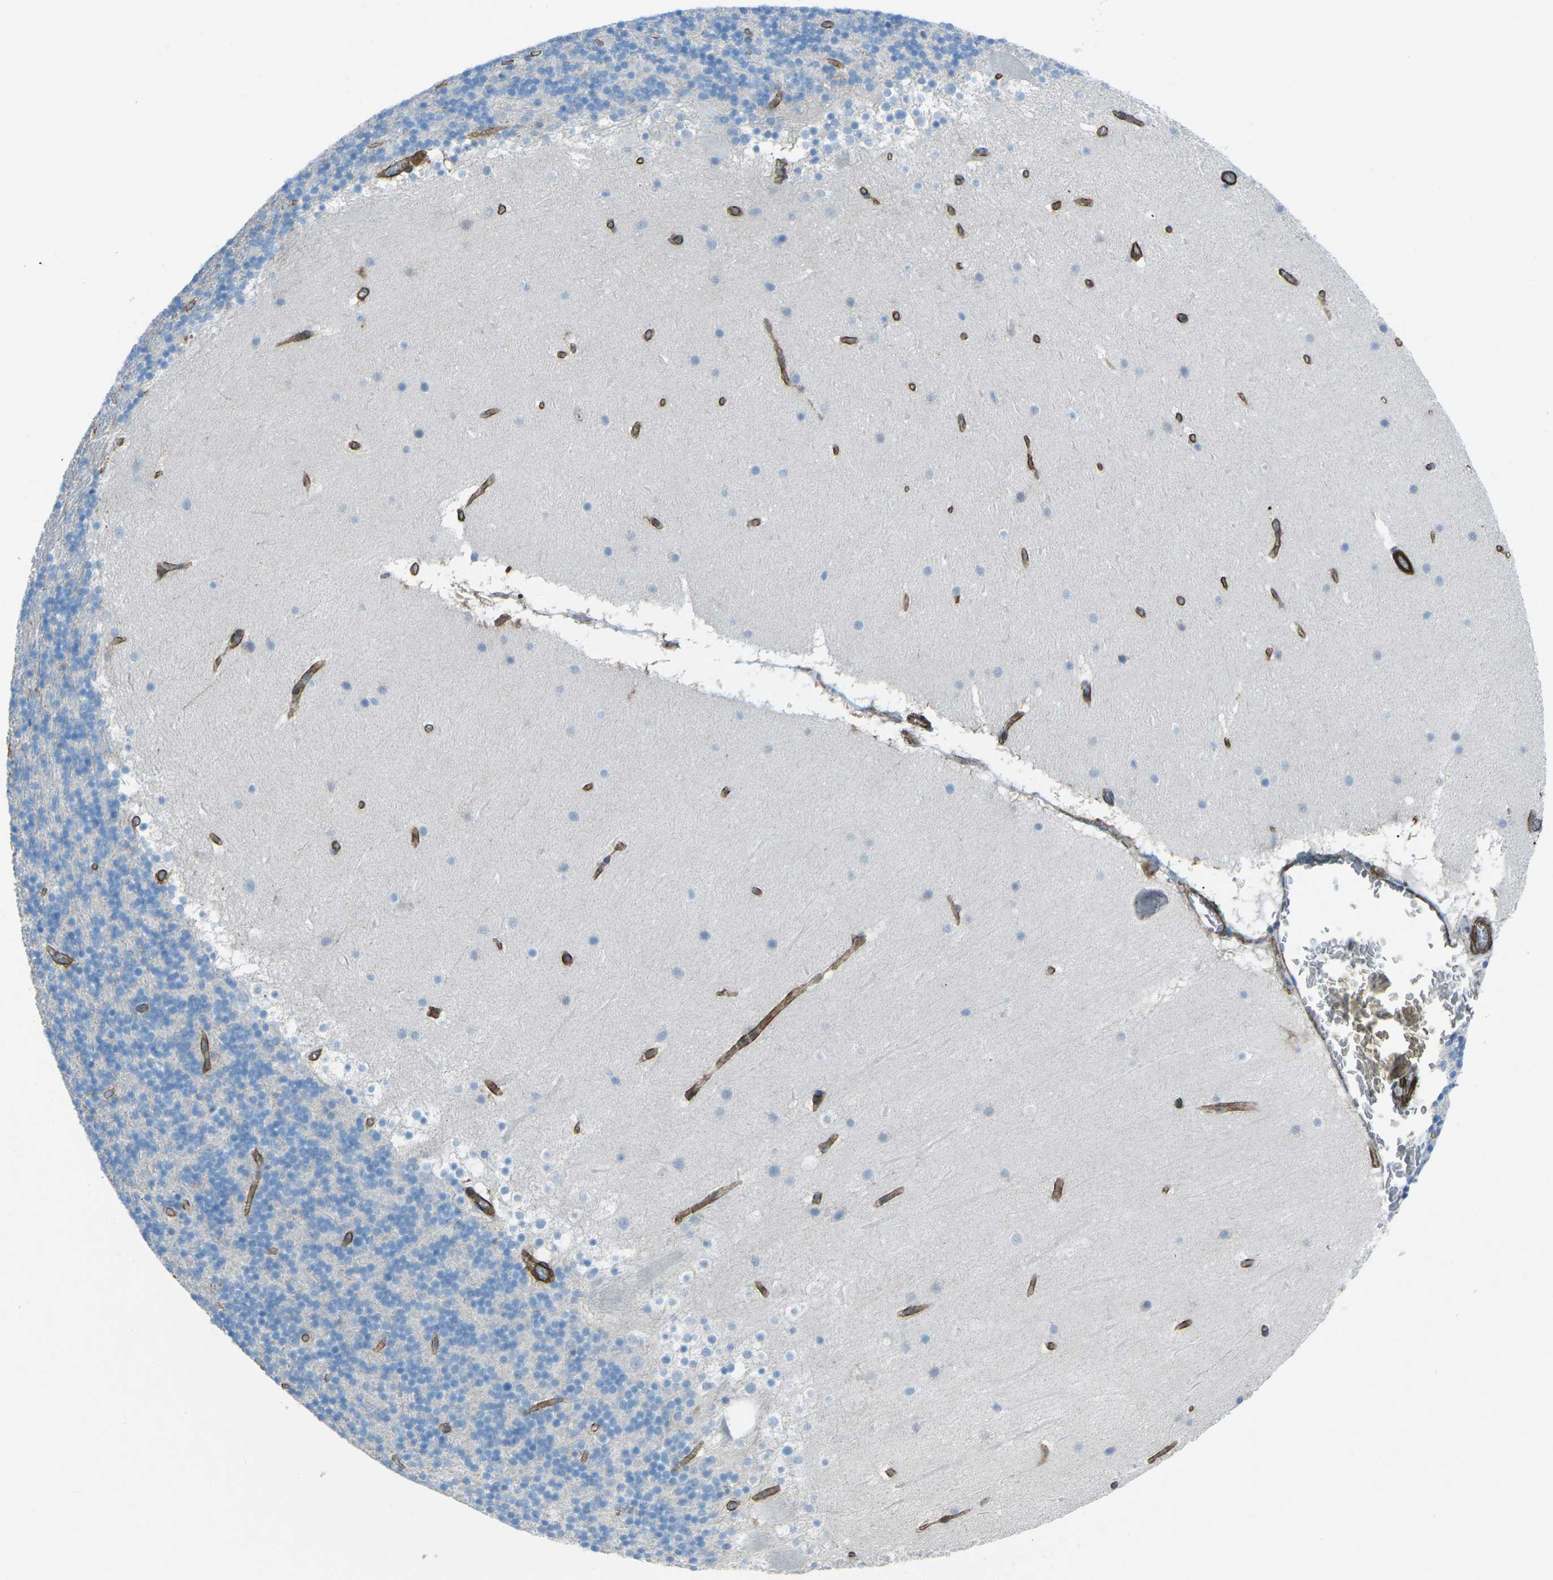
{"staining": {"intensity": "negative", "quantity": "none", "location": "none"}, "tissue": "cerebellum", "cell_type": "Cells in granular layer", "image_type": "normal", "snomed": [{"axis": "morphology", "description": "Normal tissue, NOS"}, {"axis": "topography", "description": "Cerebellum"}], "caption": "Immunohistochemical staining of normal human cerebellum shows no significant staining in cells in granular layer. Nuclei are stained in blue.", "gene": "UTRN", "patient": {"sex": "male", "age": 45}}